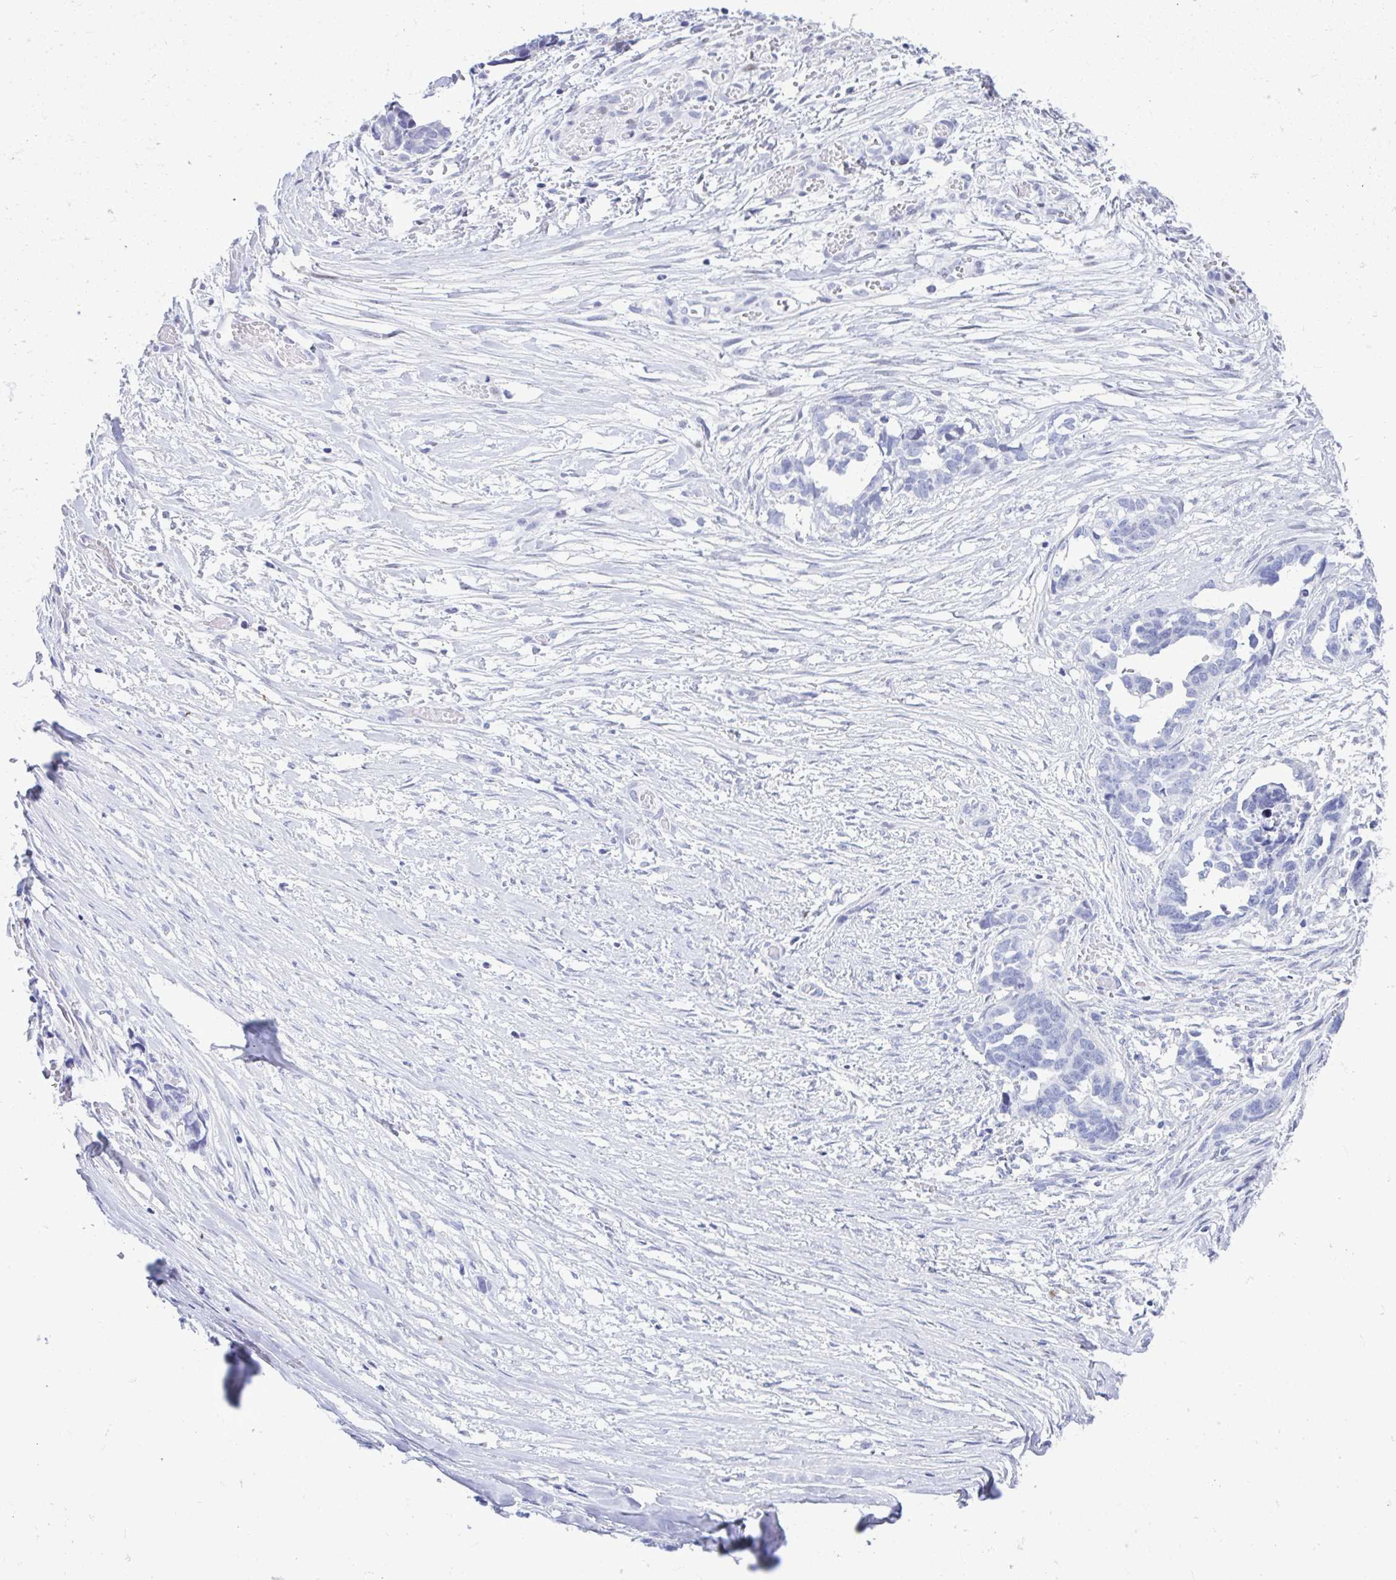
{"staining": {"intensity": "negative", "quantity": "none", "location": "none"}, "tissue": "ovarian cancer", "cell_type": "Tumor cells", "image_type": "cancer", "snomed": [{"axis": "morphology", "description": "Cystadenocarcinoma, serous, NOS"}, {"axis": "topography", "description": "Ovary"}], "caption": "The photomicrograph reveals no significant positivity in tumor cells of serous cystadenocarcinoma (ovarian). (DAB (3,3'-diaminobenzidine) IHC visualized using brightfield microscopy, high magnification).", "gene": "PERM1", "patient": {"sex": "female", "age": 69}}